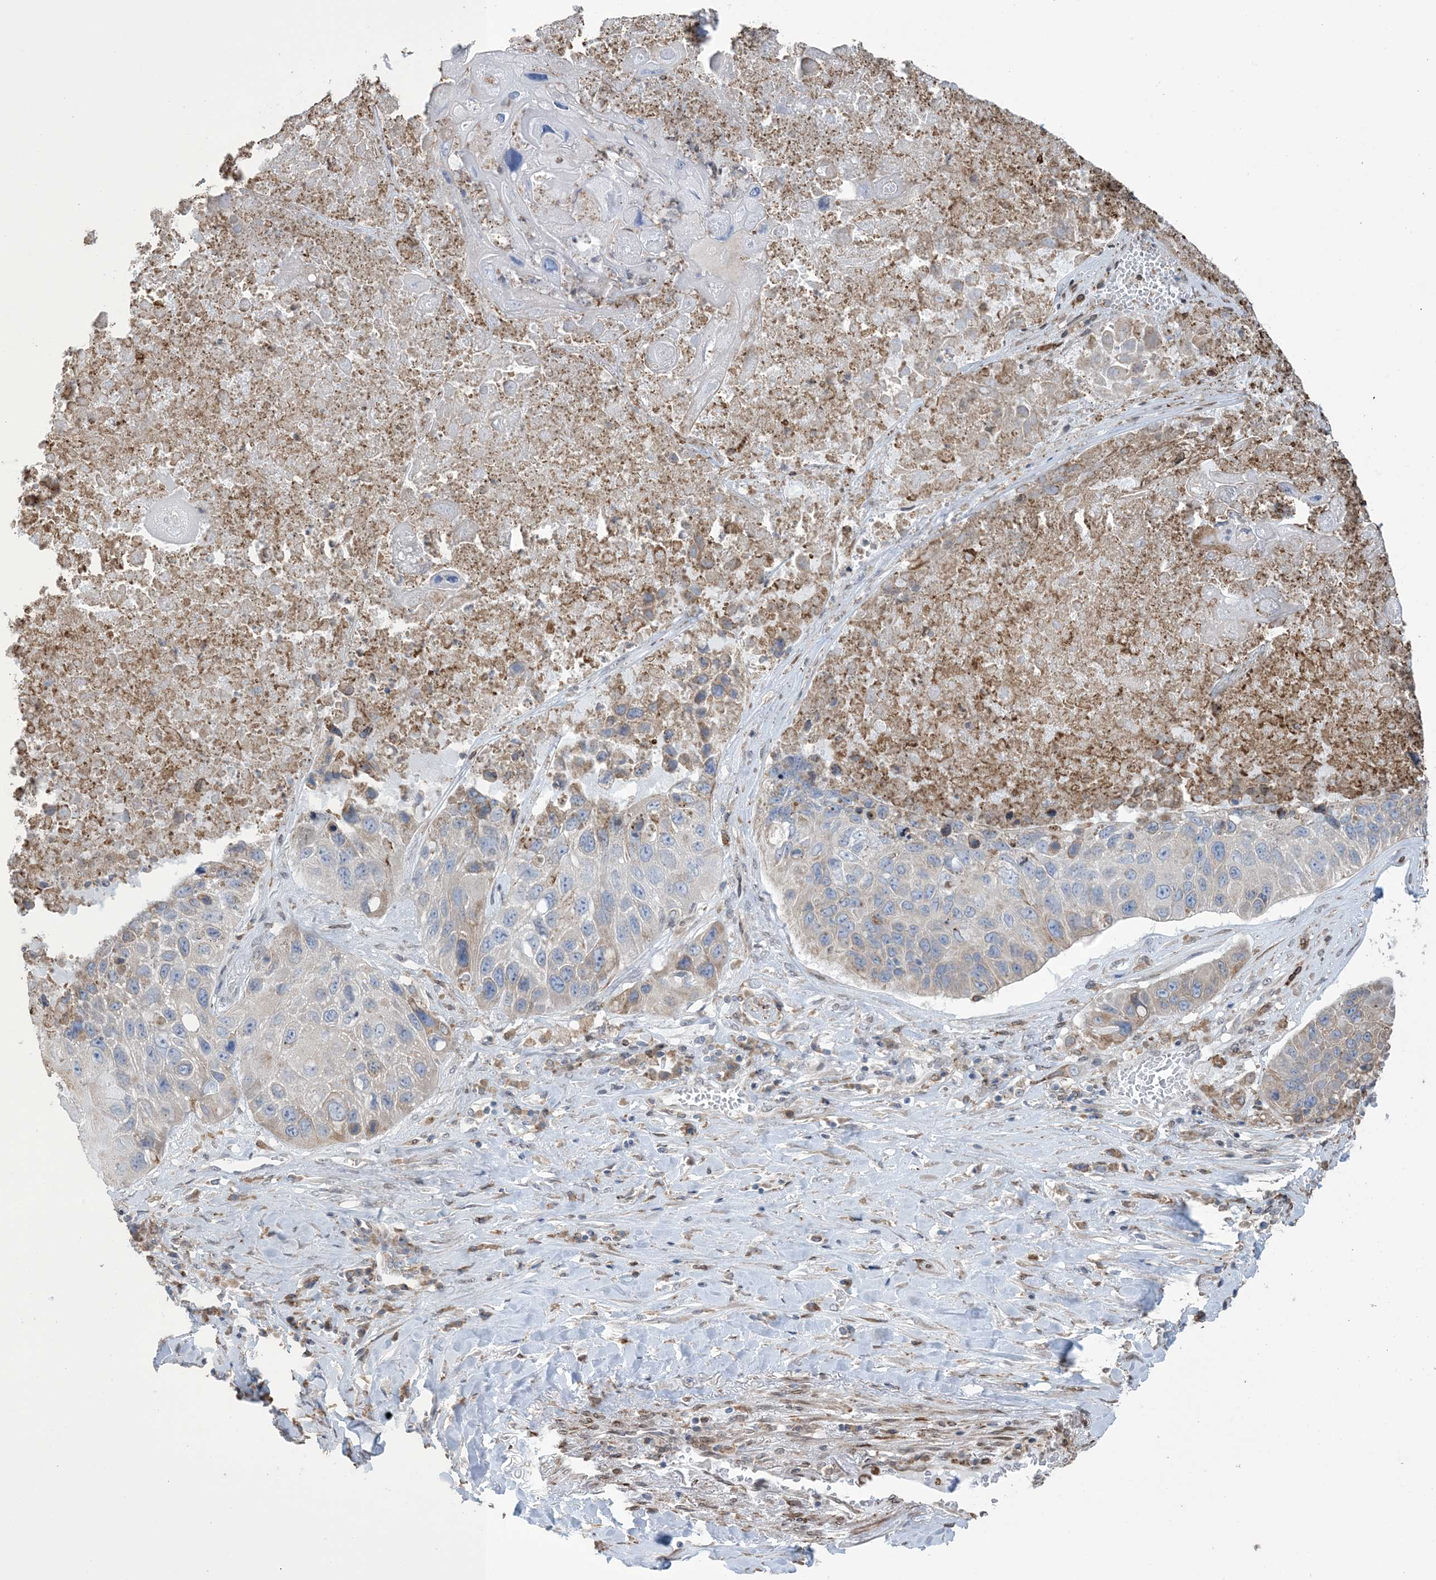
{"staining": {"intensity": "moderate", "quantity": "<25%", "location": "cytoplasmic/membranous"}, "tissue": "lung cancer", "cell_type": "Tumor cells", "image_type": "cancer", "snomed": [{"axis": "morphology", "description": "Squamous cell carcinoma, NOS"}, {"axis": "topography", "description": "Lung"}], "caption": "About <25% of tumor cells in lung cancer reveal moderate cytoplasmic/membranous protein expression as visualized by brown immunohistochemical staining.", "gene": "SHANK1", "patient": {"sex": "male", "age": 61}}